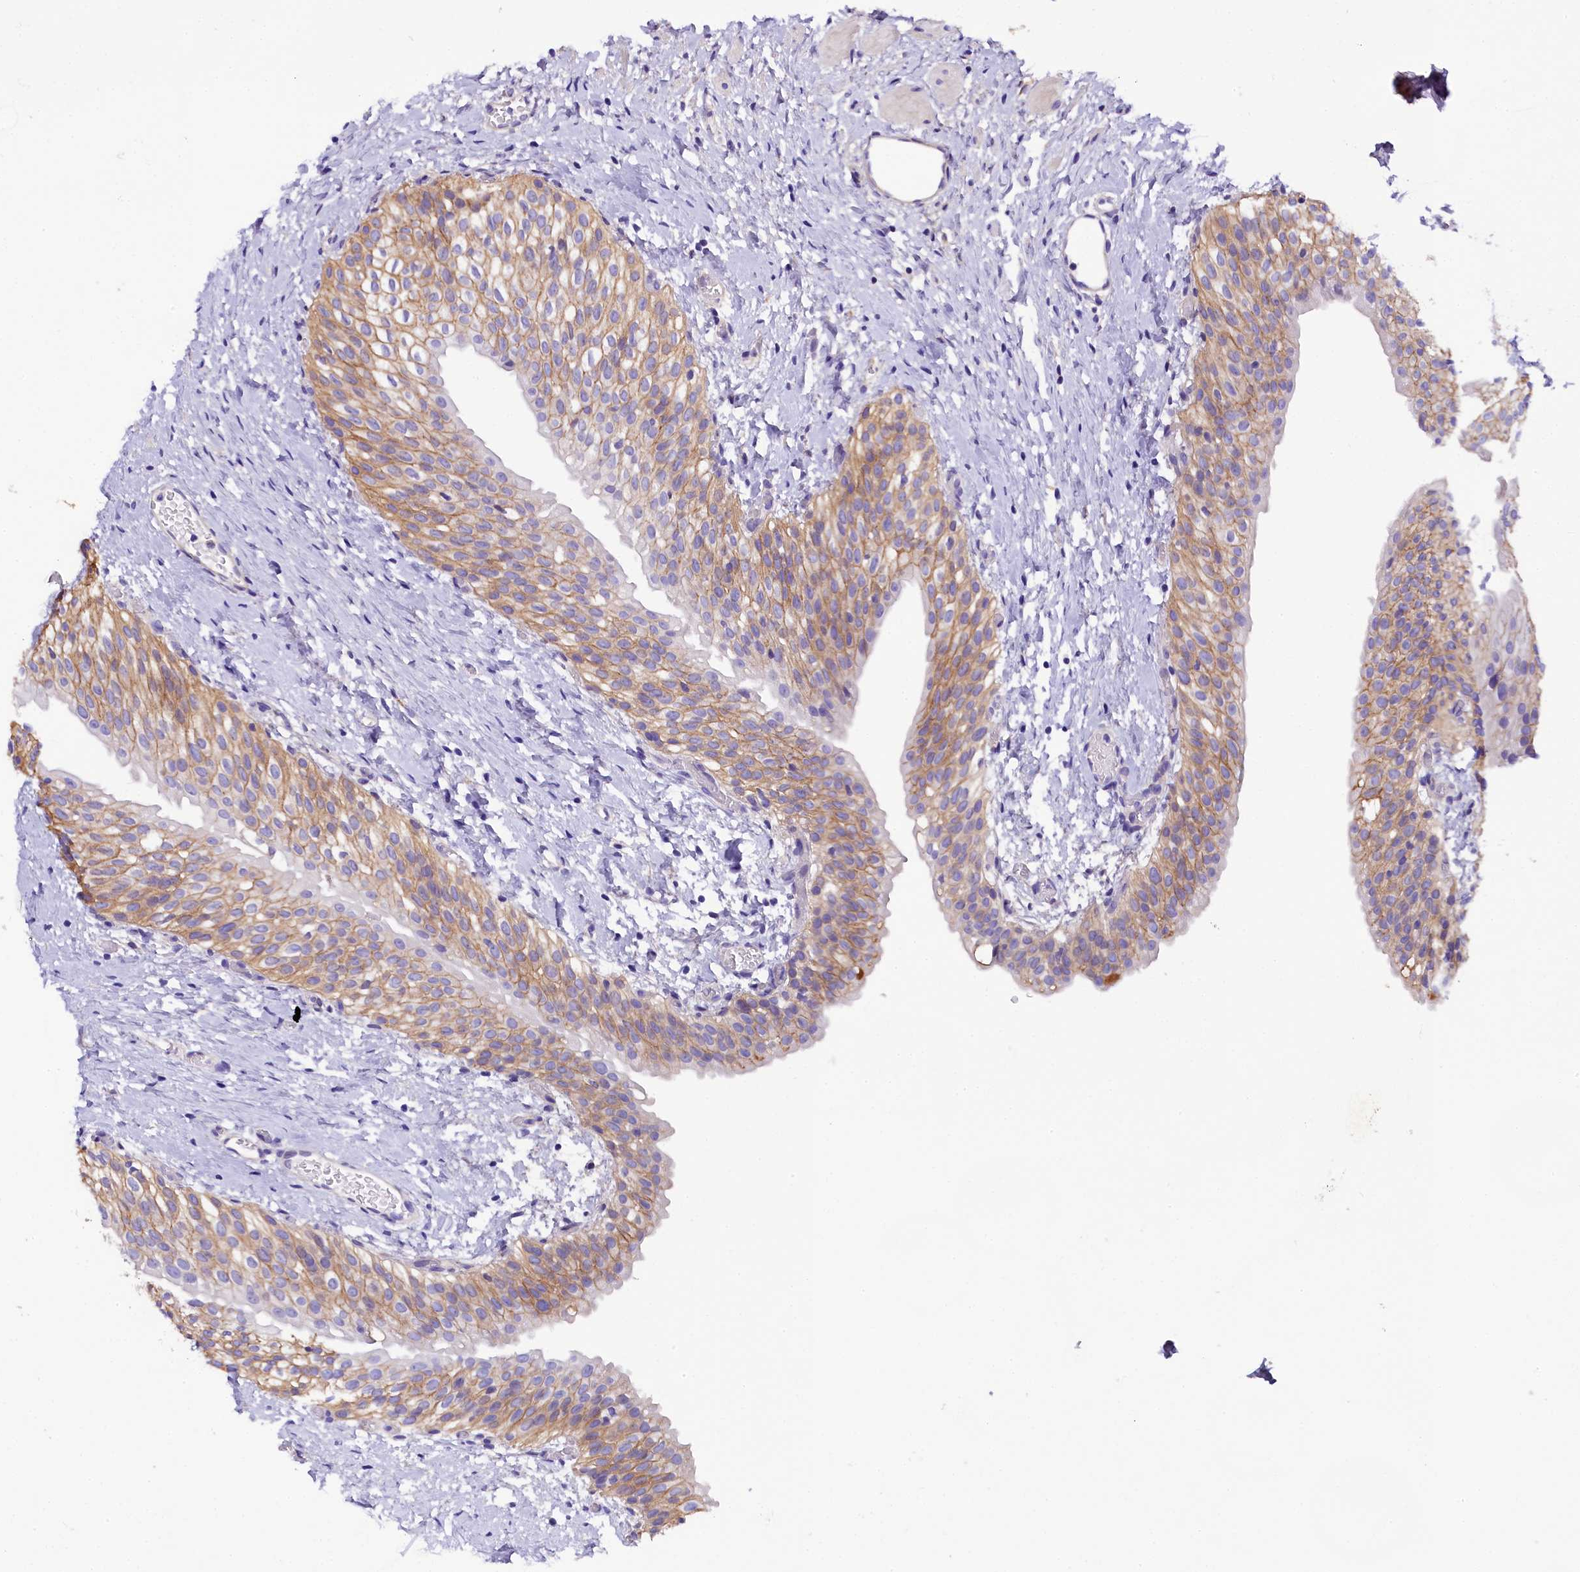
{"staining": {"intensity": "moderate", "quantity": "25%-75%", "location": "cytoplasmic/membranous"}, "tissue": "urinary bladder", "cell_type": "Urothelial cells", "image_type": "normal", "snomed": [{"axis": "morphology", "description": "Normal tissue, NOS"}, {"axis": "topography", "description": "Urinary bladder"}], "caption": "A brown stain highlights moderate cytoplasmic/membranous staining of a protein in urothelial cells of unremarkable human urinary bladder. The staining was performed using DAB (3,3'-diaminobenzidine), with brown indicating positive protein expression. Nuclei are stained blue with hematoxylin.", "gene": "SOD3", "patient": {"sex": "male", "age": 1}}